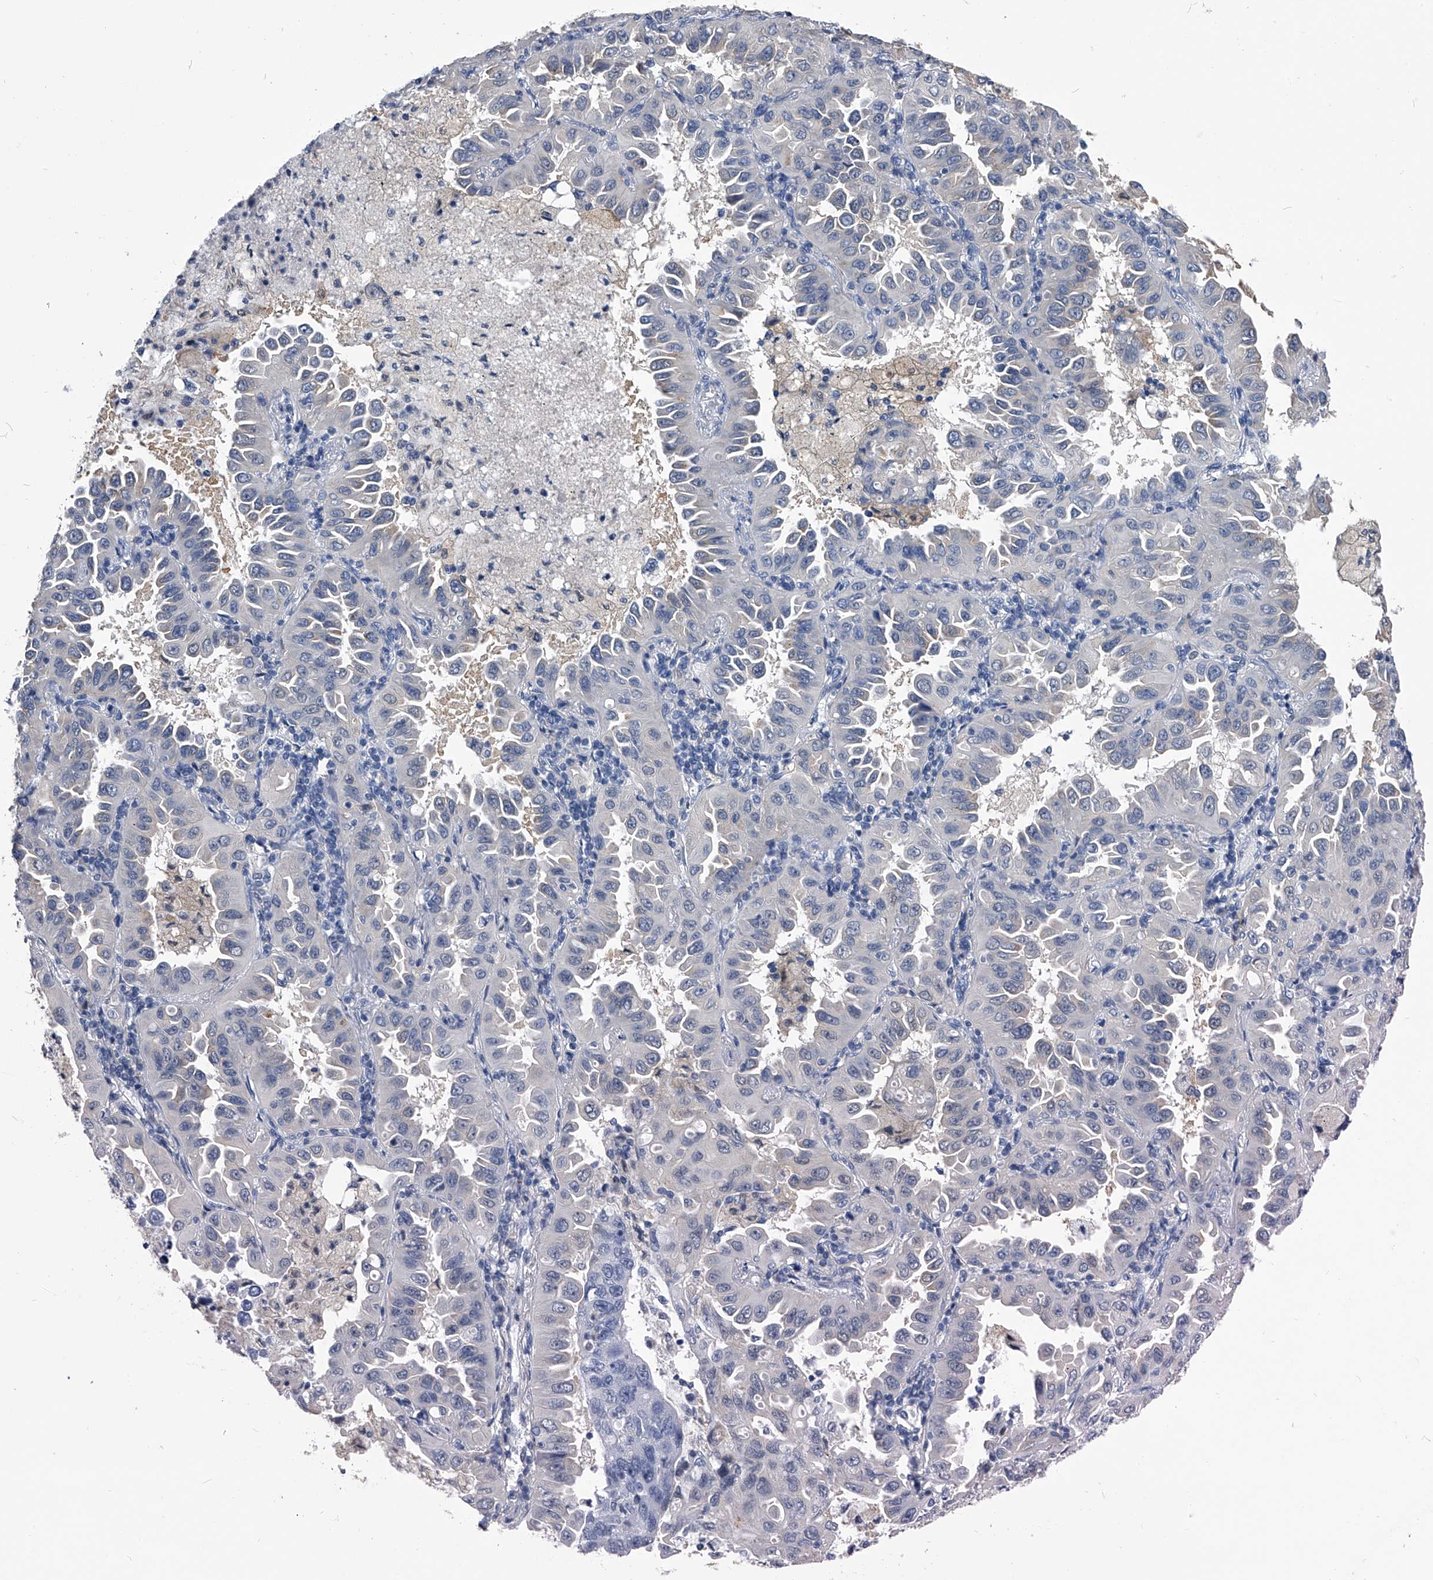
{"staining": {"intensity": "negative", "quantity": "none", "location": "none"}, "tissue": "lung cancer", "cell_type": "Tumor cells", "image_type": "cancer", "snomed": [{"axis": "morphology", "description": "Adenocarcinoma, NOS"}, {"axis": "topography", "description": "Lung"}], "caption": "Immunohistochemistry histopathology image of human lung adenocarcinoma stained for a protein (brown), which shows no staining in tumor cells.", "gene": "PDXK", "patient": {"sex": "male", "age": 64}}